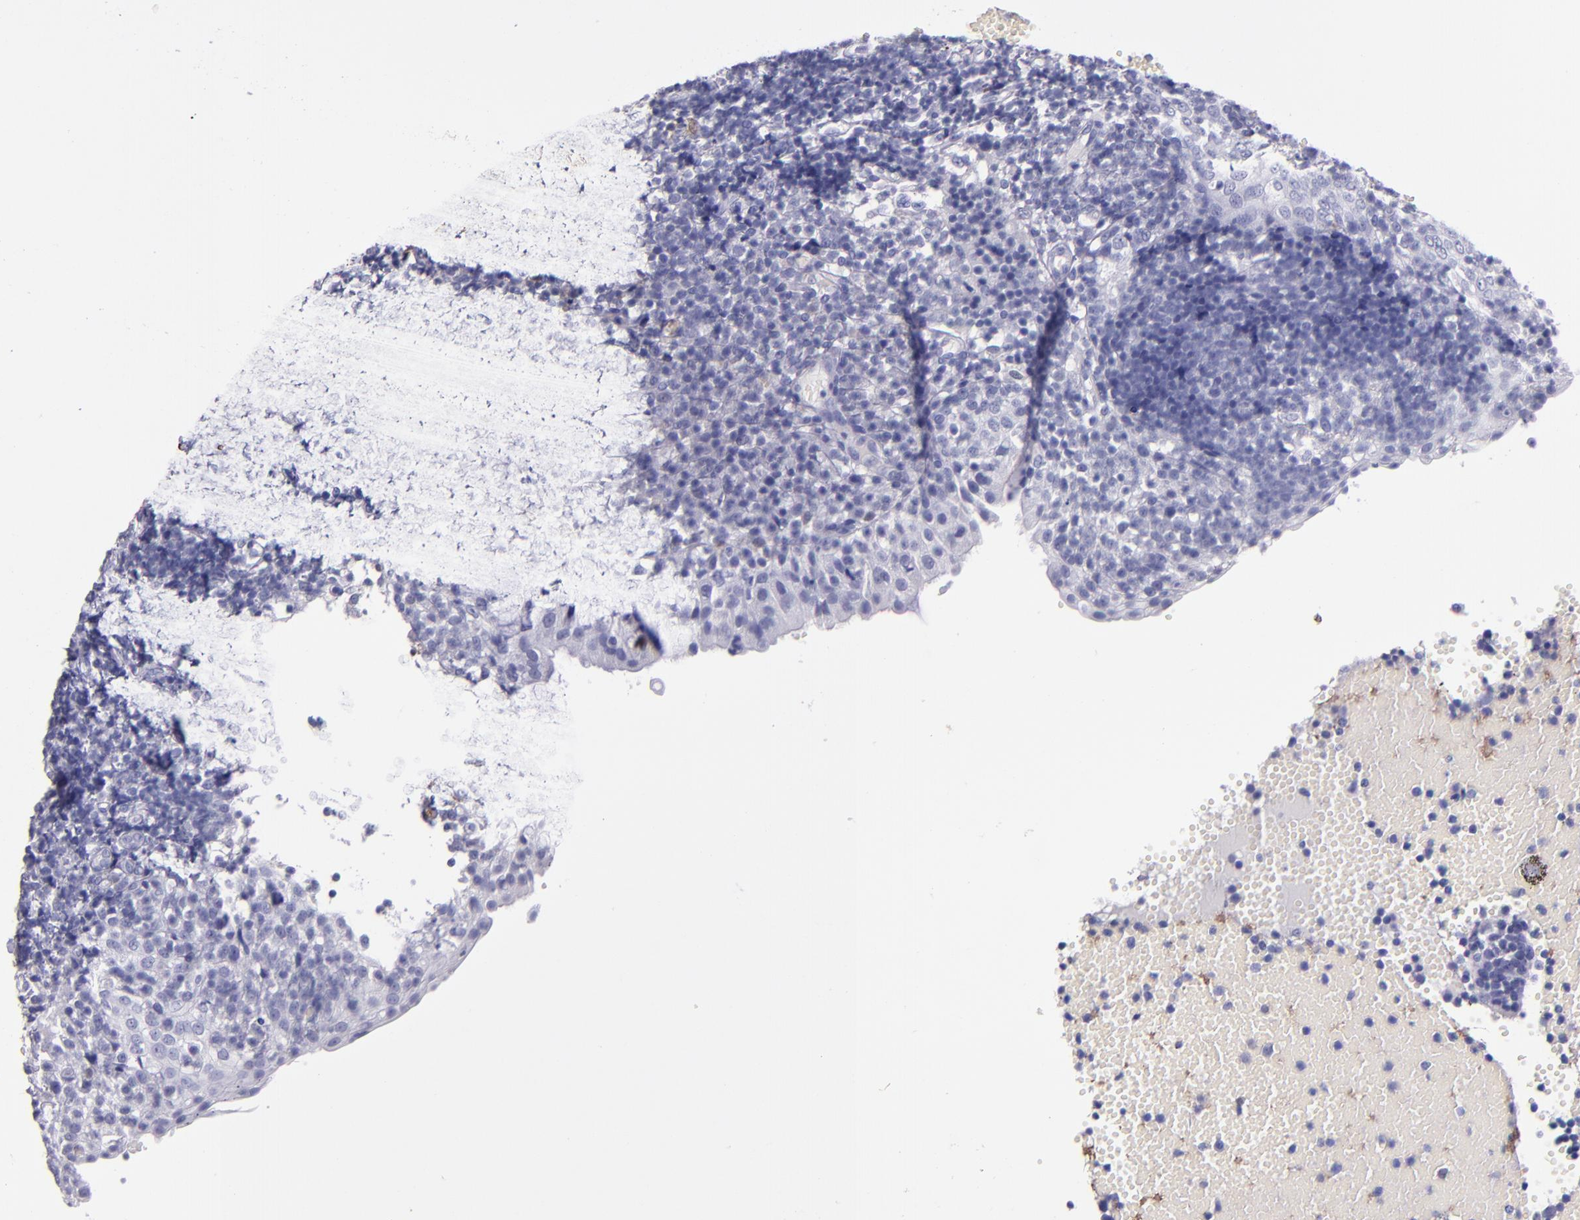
{"staining": {"intensity": "negative", "quantity": "none", "location": "none"}, "tissue": "tonsil", "cell_type": "Germinal center cells", "image_type": "normal", "snomed": [{"axis": "morphology", "description": "Normal tissue, NOS"}, {"axis": "topography", "description": "Tonsil"}], "caption": "High power microscopy micrograph of an immunohistochemistry histopathology image of unremarkable tonsil, revealing no significant staining in germinal center cells. (Brightfield microscopy of DAB (3,3'-diaminobenzidine) immunohistochemistry at high magnification).", "gene": "F13A1", "patient": {"sex": "female", "age": 40}}